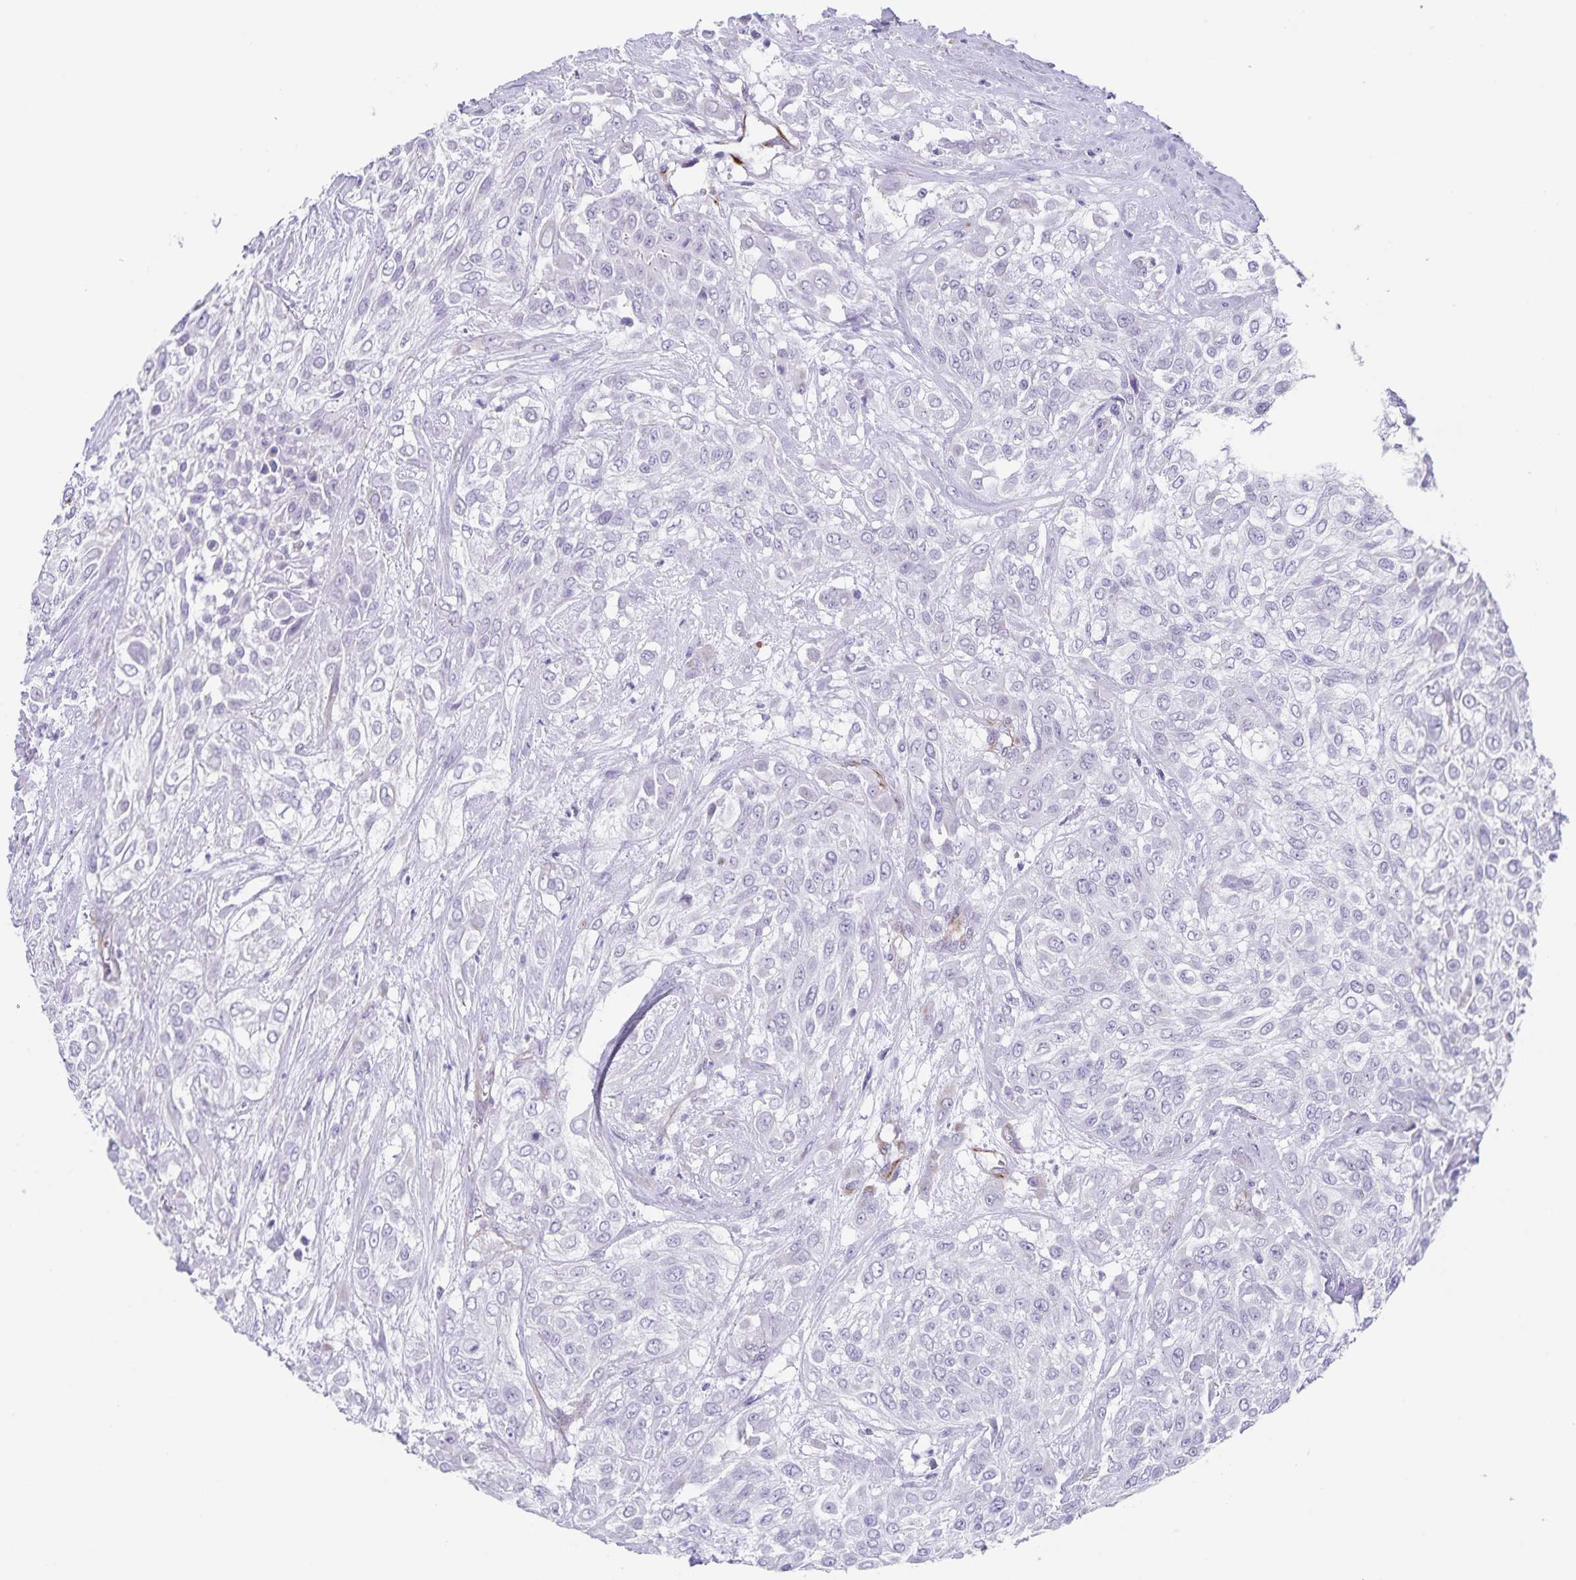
{"staining": {"intensity": "negative", "quantity": "none", "location": "none"}, "tissue": "urothelial cancer", "cell_type": "Tumor cells", "image_type": "cancer", "snomed": [{"axis": "morphology", "description": "Urothelial carcinoma, High grade"}, {"axis": "topography", "description": "Urinary bladder"}], "caption": "A photomicrograph of human high-grade urothelial carcinoma is negative for staining in tumor cells.", "gene": "SYNM", "patient": {"sex": "male", "age": 57}}